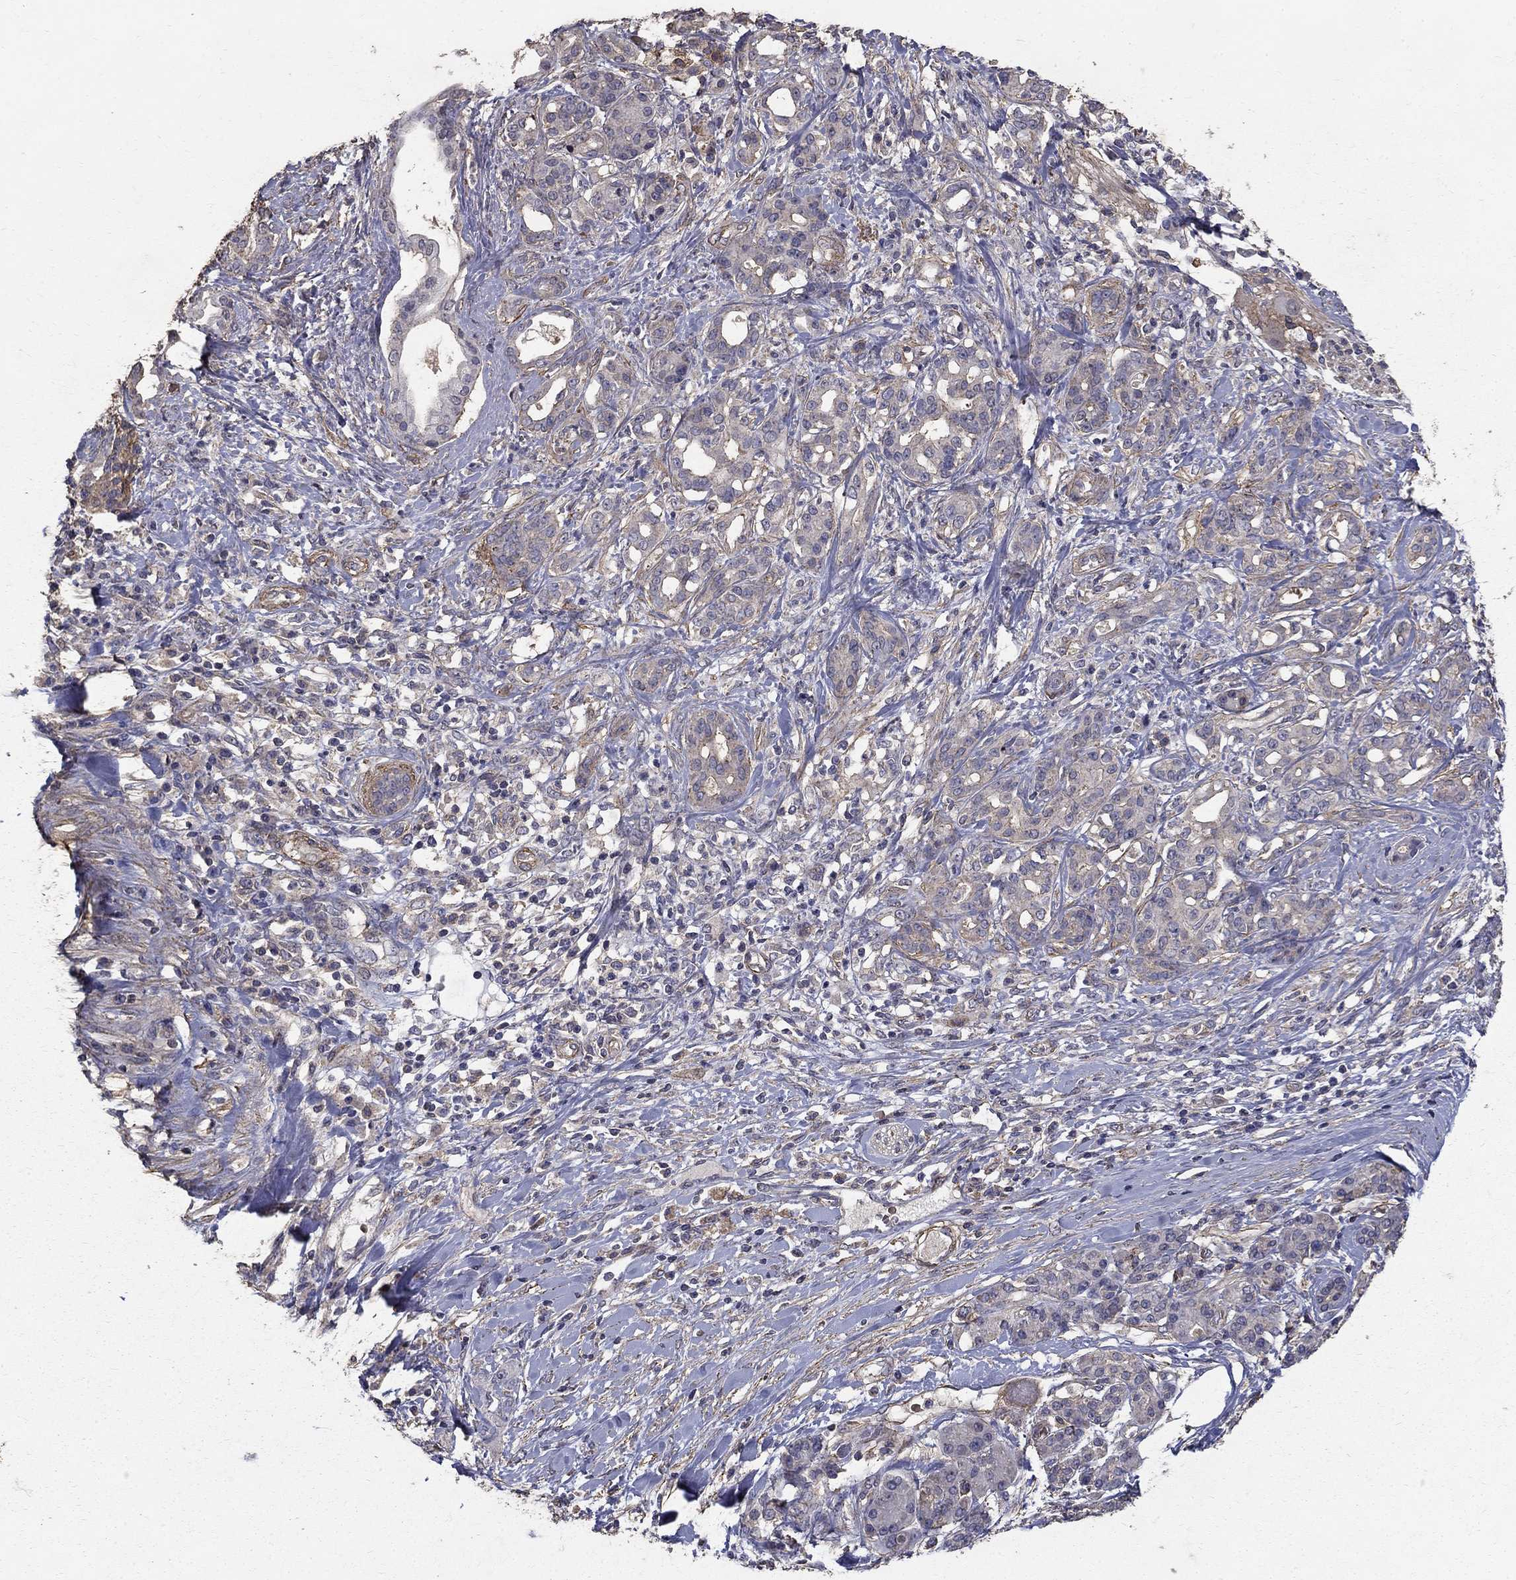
{"staining": {"intensity": "weak", "quantity": "<25%", "location": "cytoplasmic/membranous"}, "tissue": "pancreatic cancer", "cell_type": "Tumor cells", "image_type": "cancer", "snomed": [{"axis": "morphology", "description": "Adenocarcinoma, NOS"}, {"axis": "topography", "description": "Pancreas"}], "caption": "Immunohistochemical staining of pancreatic adenocarcinoma exhibits no significant staining in tumor cells. The staining was performed using DAB to visualize the protein expression in brown, while the nuclei were stained in blue with hematoxylin (Magnification: 20x).", "gene": "MPP2", "patient": {"sex": "female", "age": 56}}